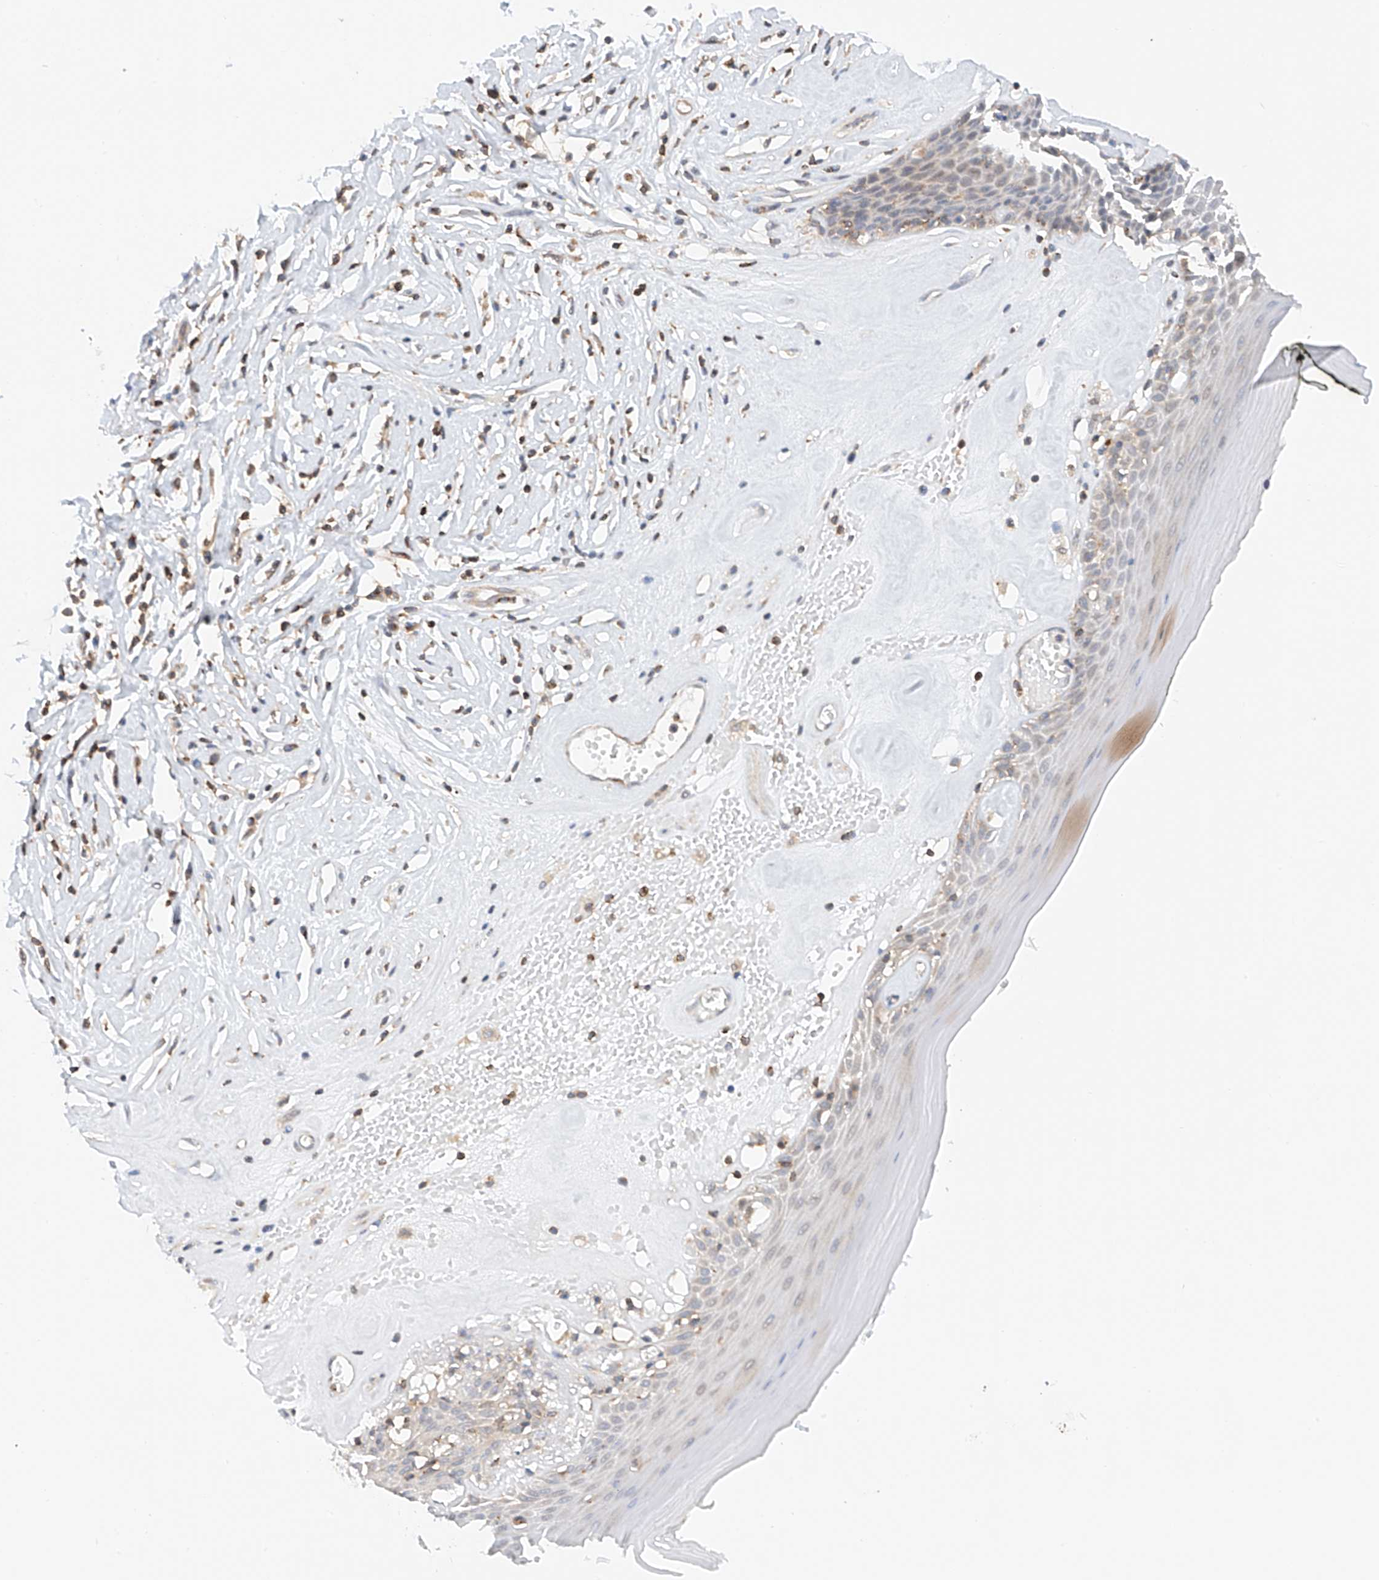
{"staining": {"intensity": "moderate", "quantity": "<25%", "location": "cytoplasmic/membranous"}, "tissue": "skin", "cell_type": "Epidermal cells", "image_type": "normal", "snomed": [{"axis": "morphology", "description": "Normal tissue, NOS"}, {"axis": "morphology", "description": "Inflammation, NOS"}, {"axis": "topography", "description": "Vulva"}], "caption": "A high-resolution image shows IHC staining of normal skin, which shows moderate cytoplasmic/membranous staining in approximately <25% of epidermal cells.", "gene": "MFN2", "patient": {"sex": "female", "age": 84}}